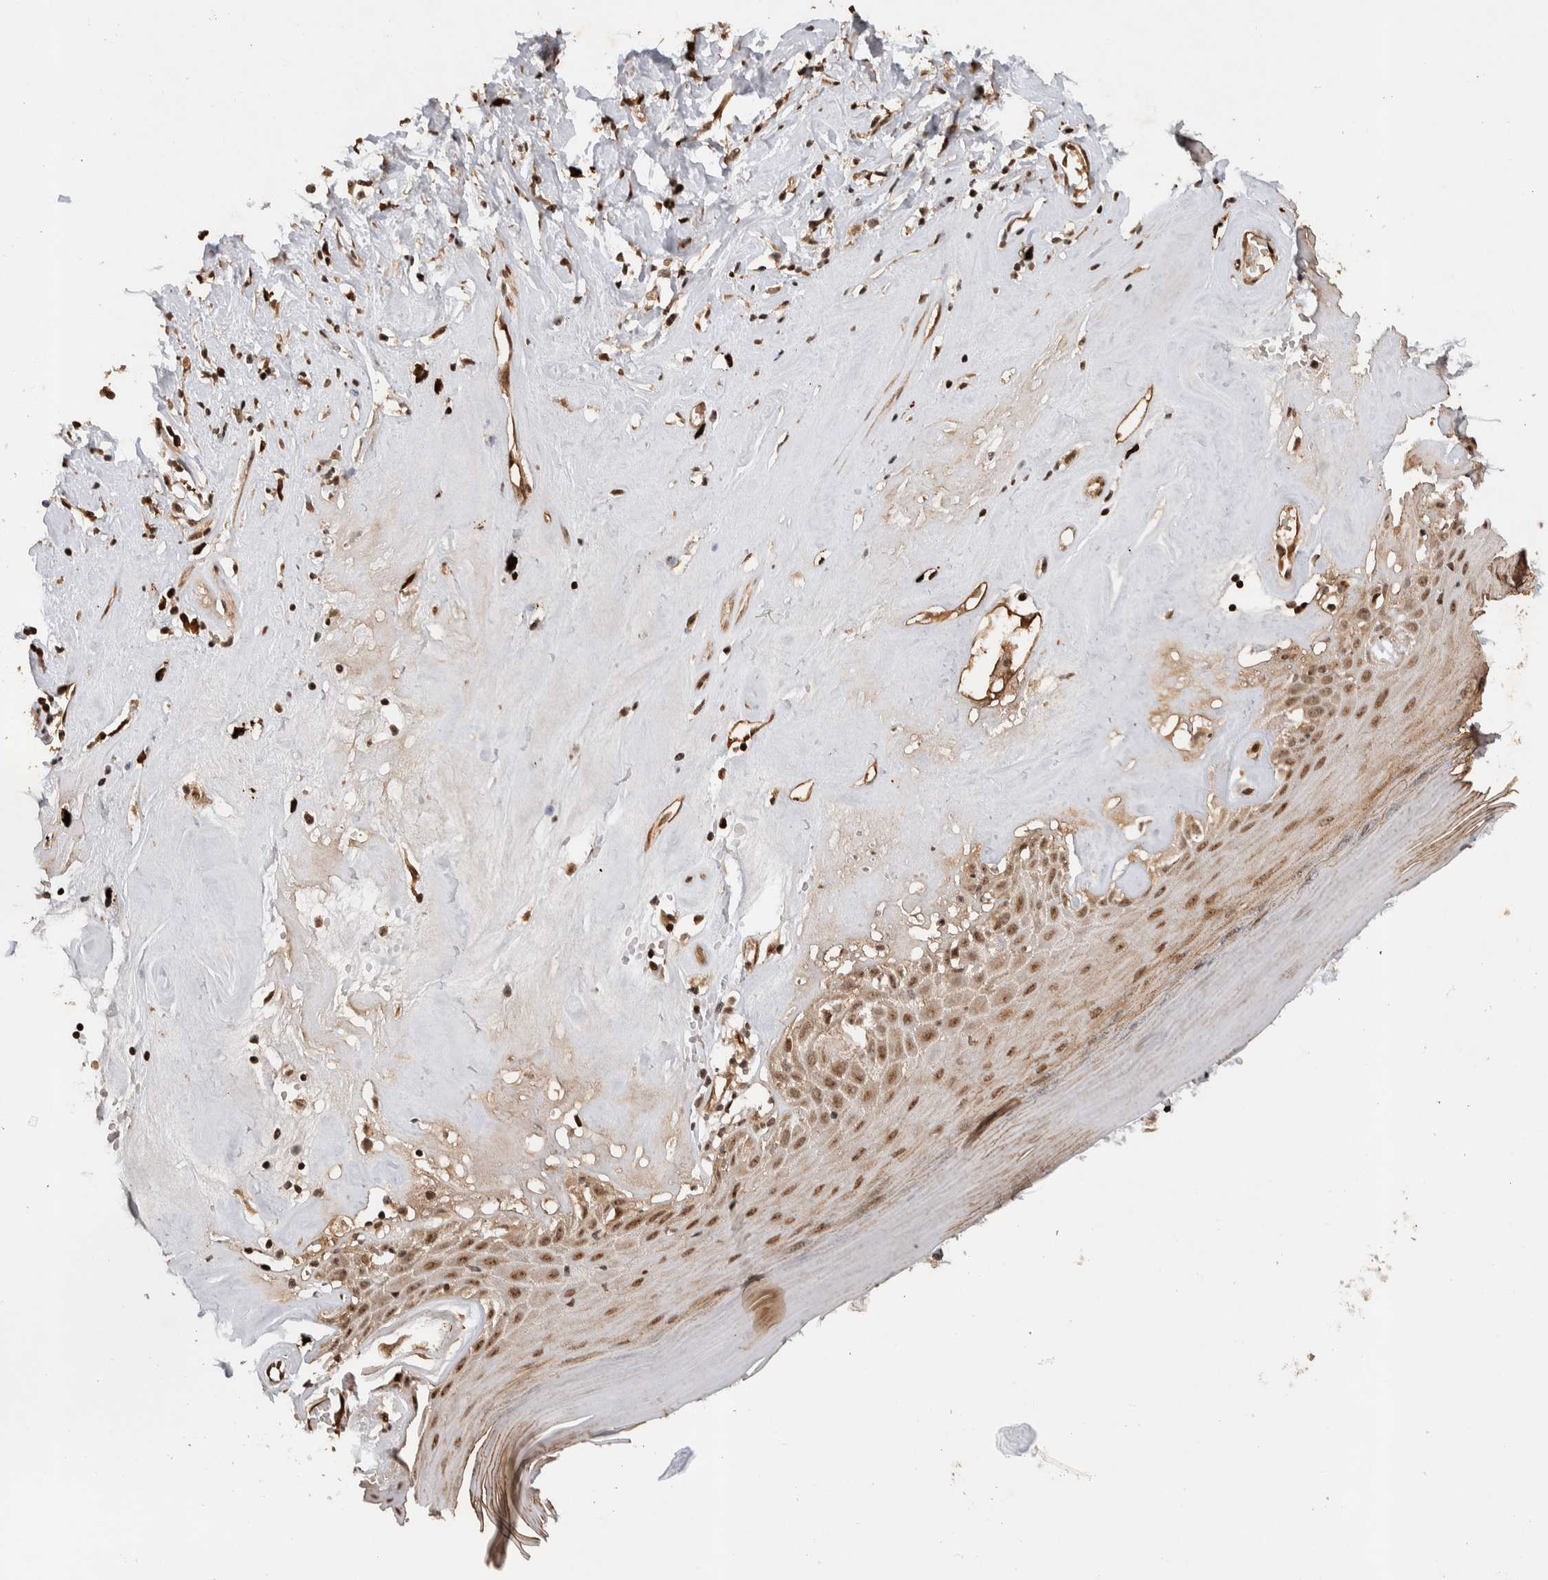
{"staining": {"intensity": "moderate", "quantity": ">75%", "location": "cytoplasmic/membranous,nuclear"}, "tissue": "skin", "cell_type": "Epidermal cells", "image_type": "normal", "snomed": [{"axis": "morphology", "description": "Normal tissue, NOS"}, {"axis": "morphology", "description": "Inflammation, NOS"}, {"axis": "topography", "description": "Vulva"}], "caption": "An image of skin stained for a protein reveals moderate cytoplasmic/membranous,nuclear brown staining in epidermal cells.", "gene": "TOR1B", "patient": {"sex": "female", "age": 84}}